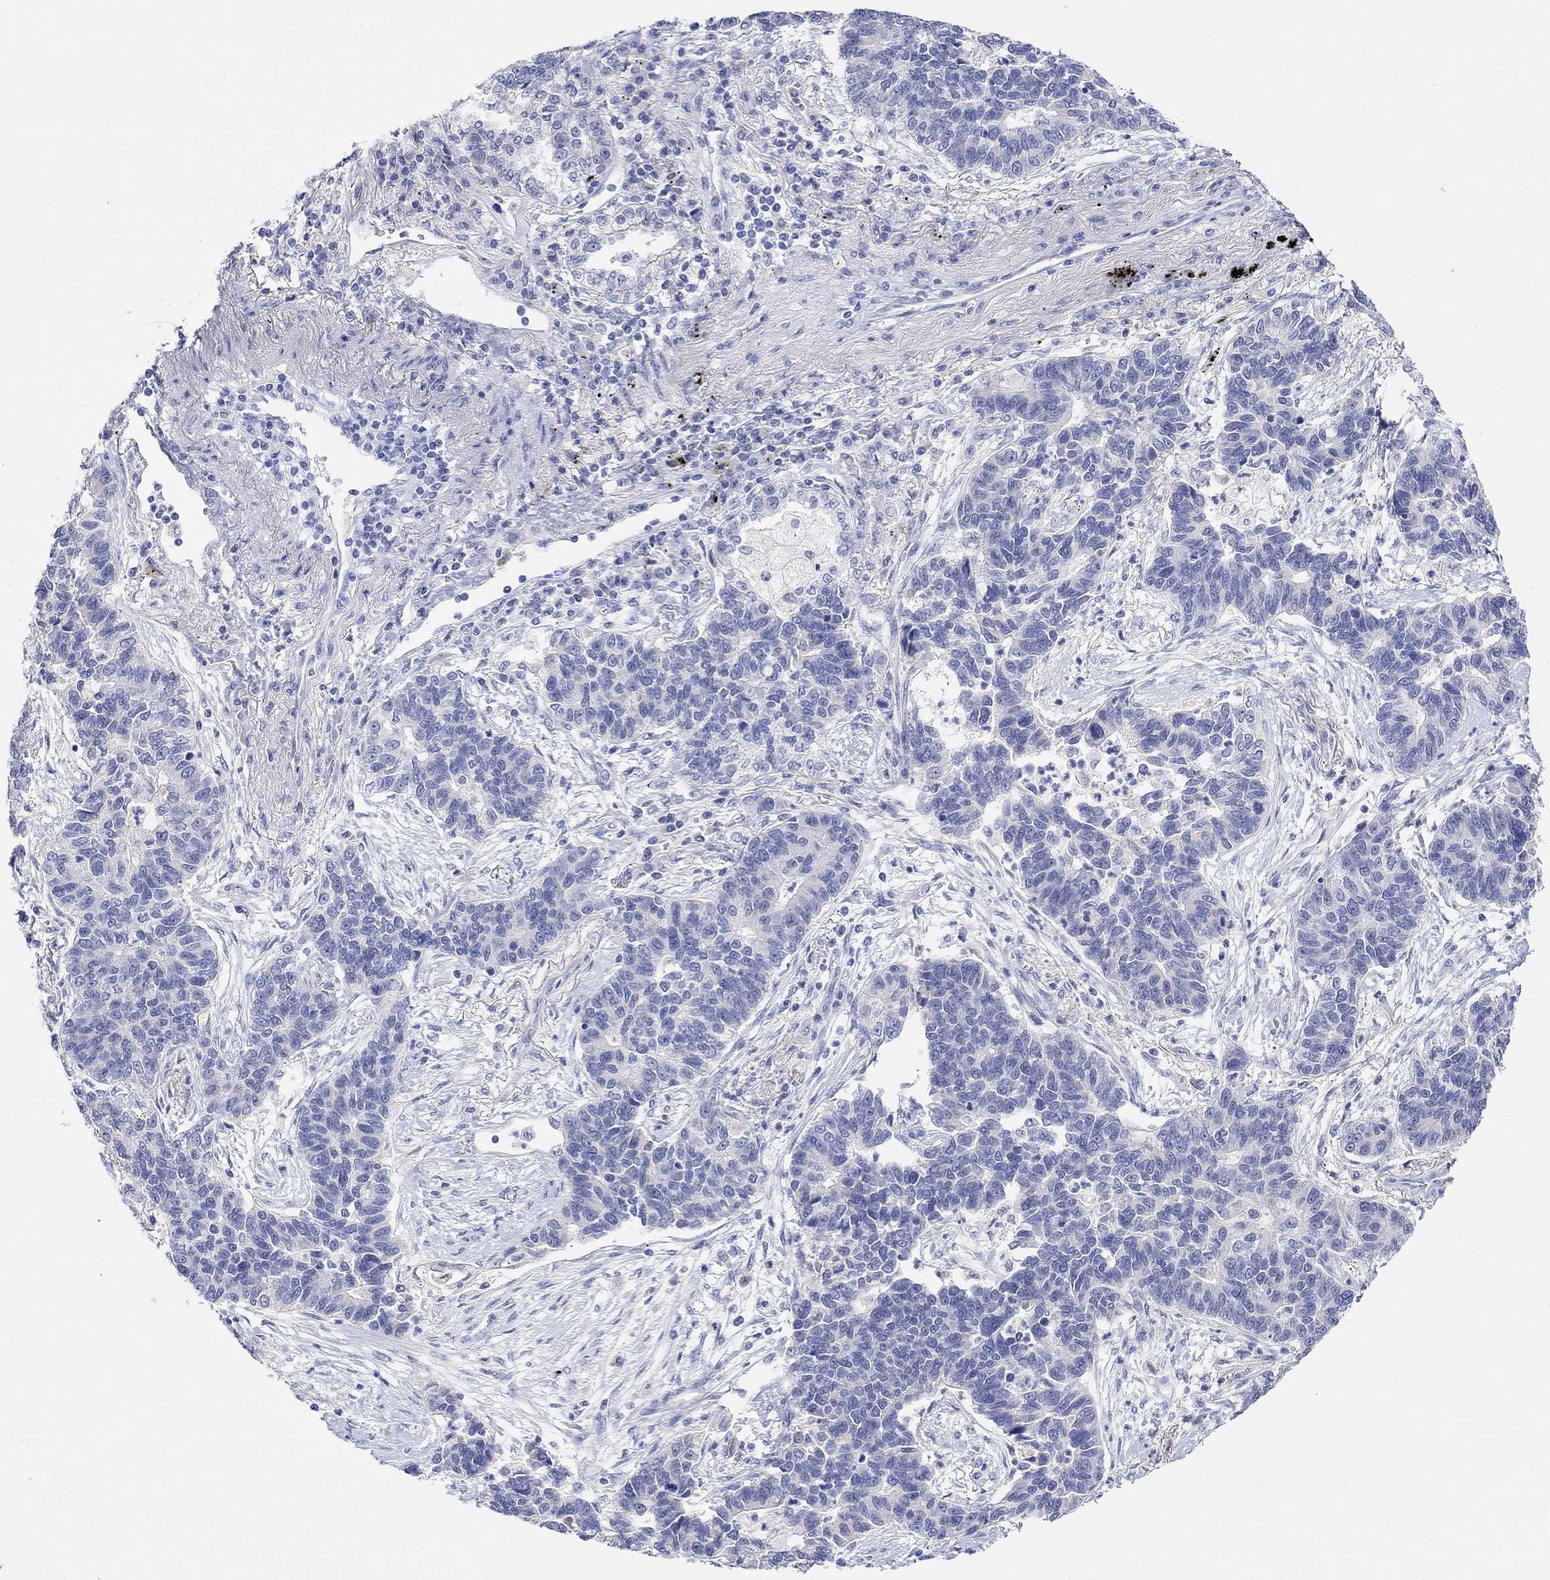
{"staining": {"intensity": "negative", "quantity": "none", "location": "none"}, "tissue": "lung cancer", "cell_type": "Tumor cells", "image_type": "cancer", "snomed": [{"axis": "morphology", "description": "Adenocarcinoma, NOS"}, {"axis": "topography", "description": "Lung"}], "caption": "Tumor cells are negative for protein expression in human lung adenocarcinoma.", "gene": "TYR", "patient": {"sex": "female", "age": 57}}